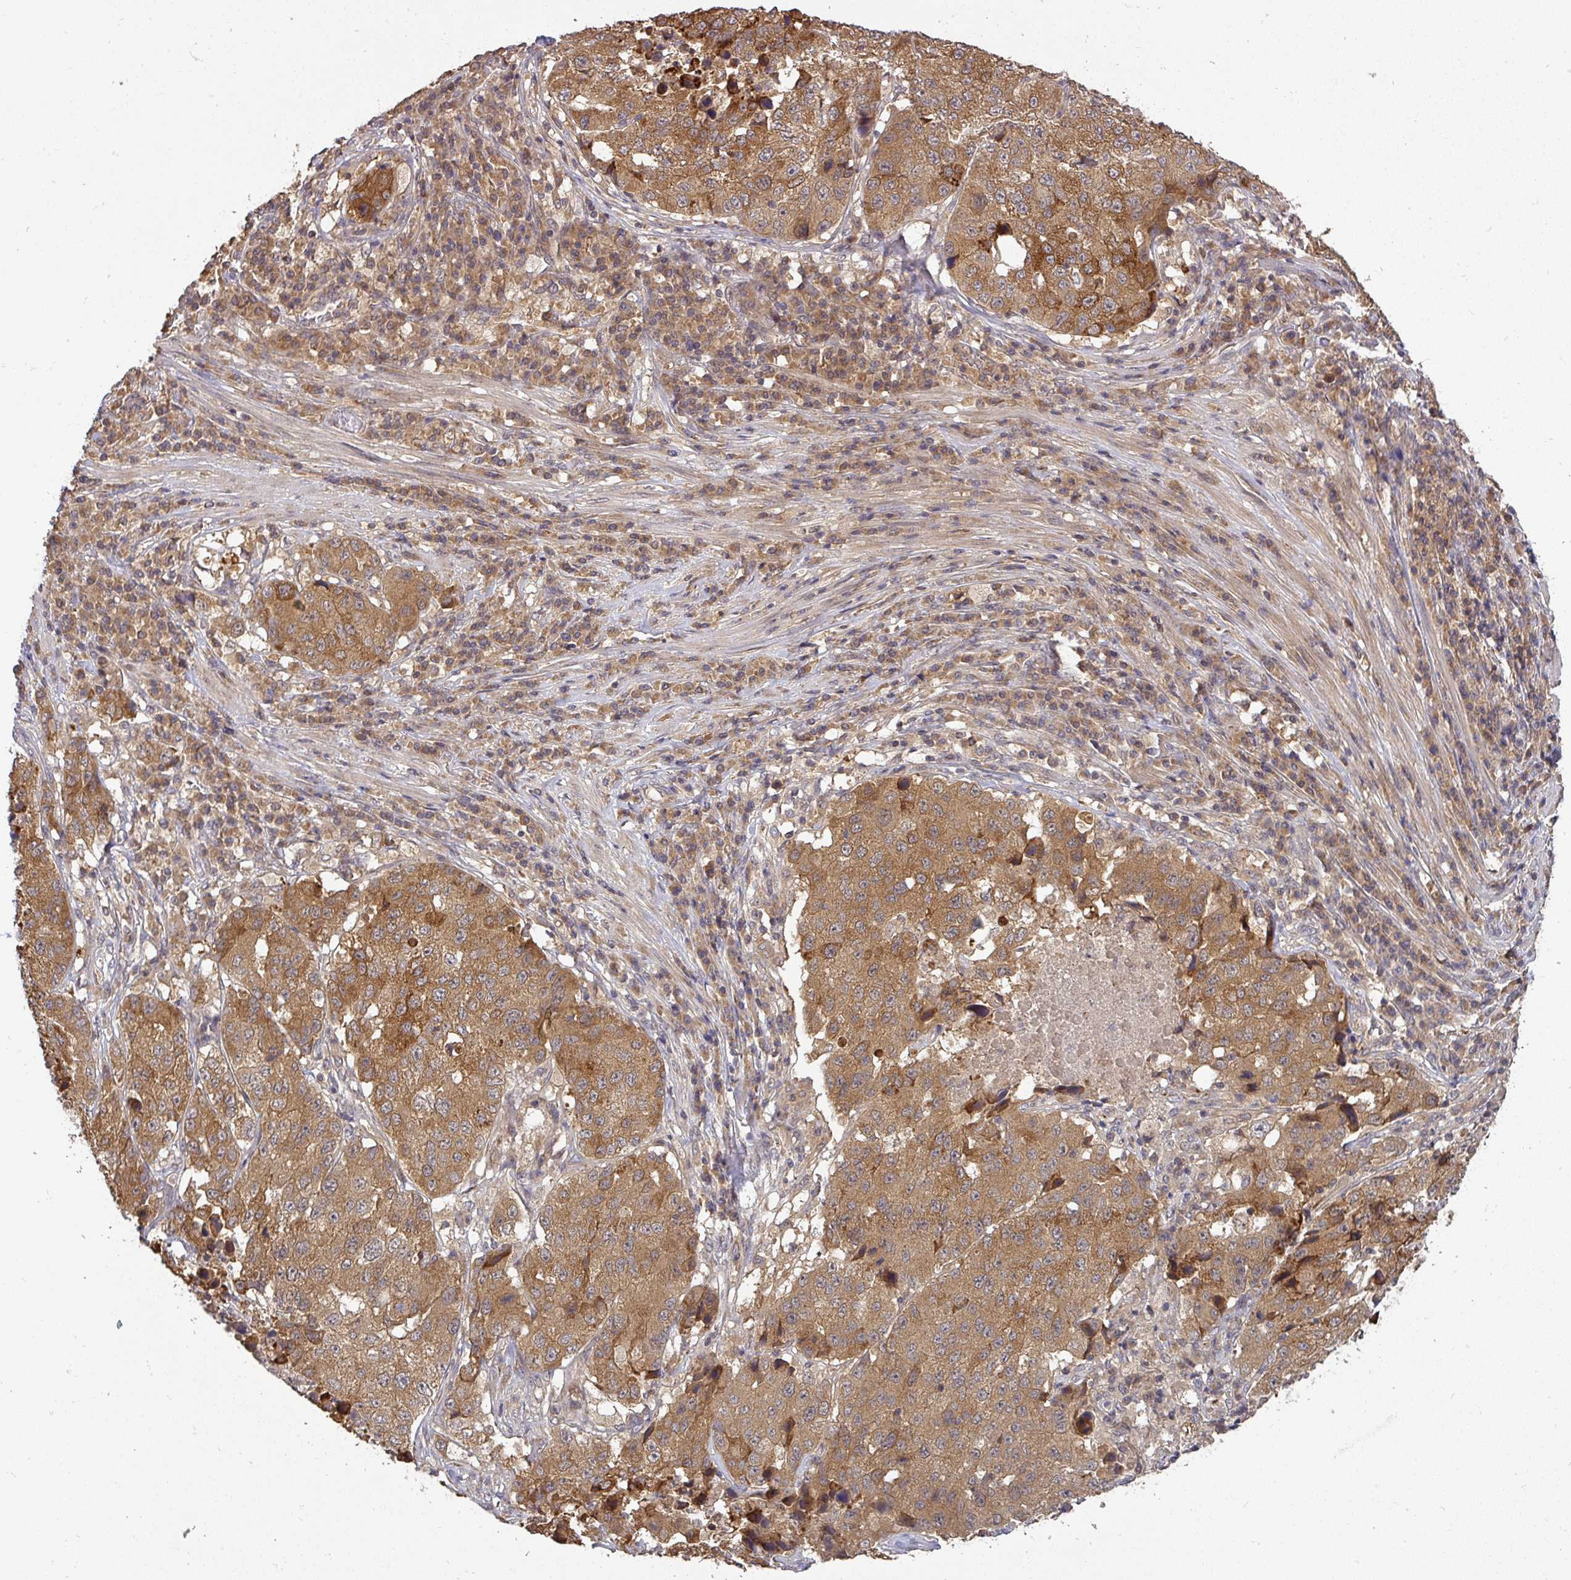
{"staining": {"intensity": "moderate", "quantity": ">75%", "location": "cytoplasmic/membranous"}, "tissue": "stomach cancer", "cell_type": "Tumor cells", "image_type": "cancer", "snomed": [{"axis": "morphology", "description": "Adenocarcinoma, NOS"}, {"axis": "topography", "description": "Stomach"}], "caption": "Protein expression by IHC demonstrates moderate cytoplasmic/membranous staining in approximately >75% of tumor cells in stomach cancer (adenocarcinoma). The staining is performed using DAB (3,3'-diaminobenzidine) brown chromogen to label protein expression. The nuclei are counter-stained blue using hematoxylin.", "gene": "CCDC121", "patient": {"sex": "male", "age": 71}}